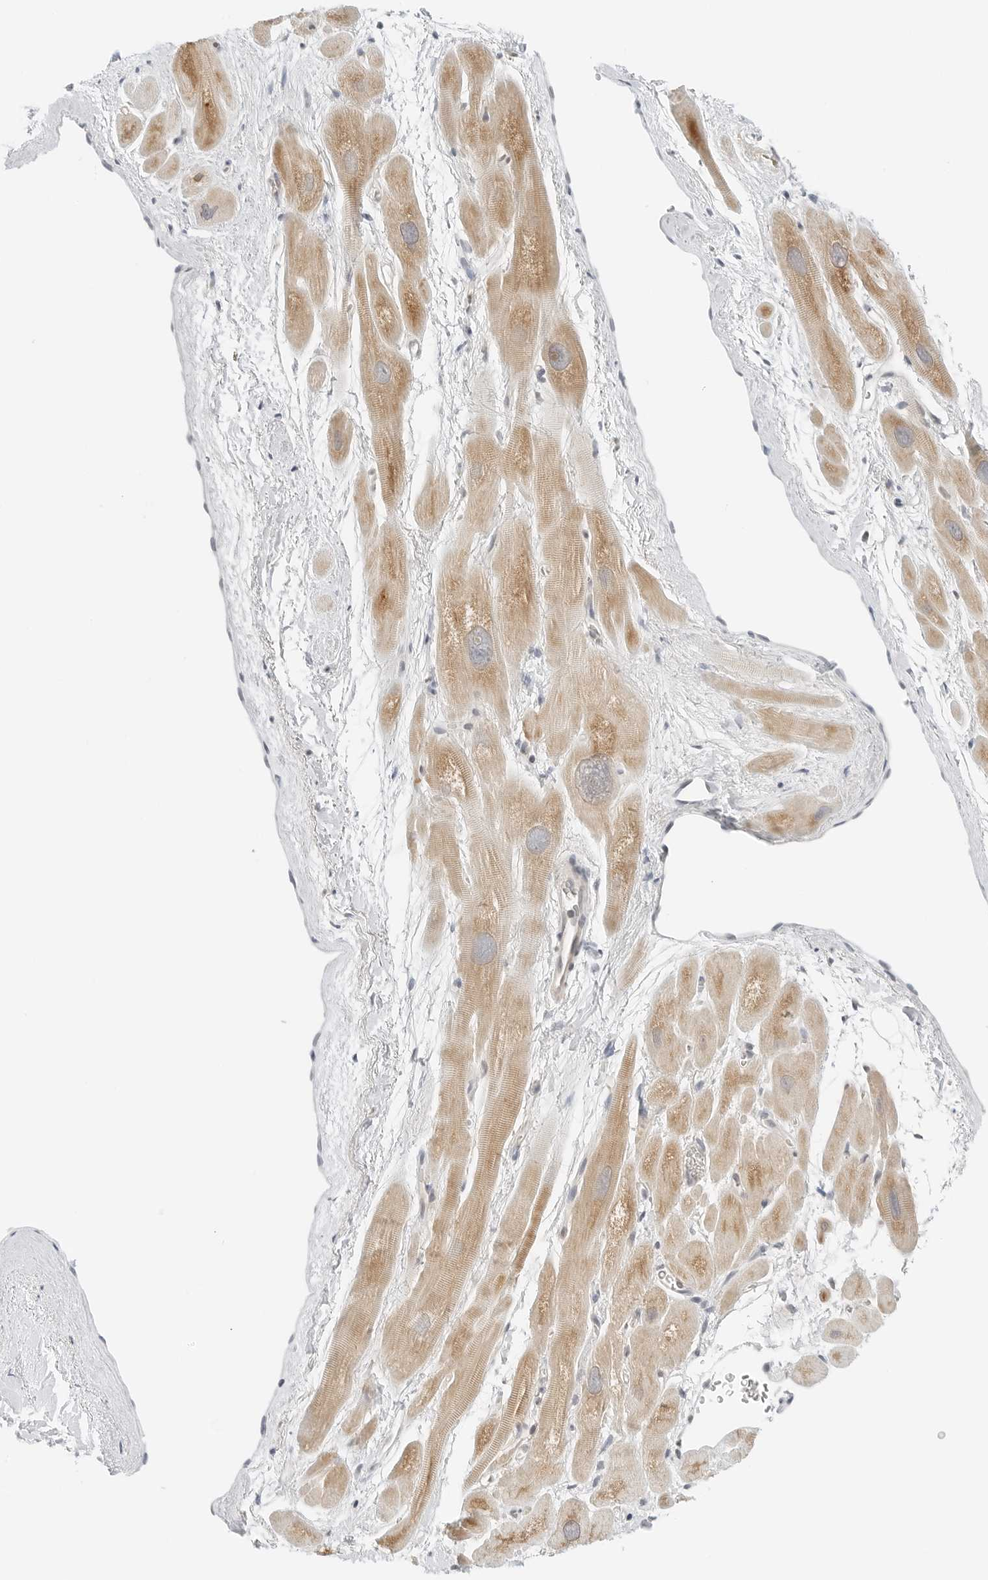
{"staining": {"intensity": "moderate", "quantity": ">75%", "location": "cytoplasmic/membranous"}, "tissue": "heart muscle", "cell_type": "Cardiomyocytes", "image_type": "normal", "snomed": [{"axis": "morphology", "description": "Normal tissue, NOS"}, {"axis": "topography", "description": "Heart"}], "caption": "Protein staining of normal heart muscle displays moderate cytoplasmic/membranous expression in approximately >75% of cardiomyocytes.", "gene": "IQCC", "patient": {"sex": "male", "age": 49}}